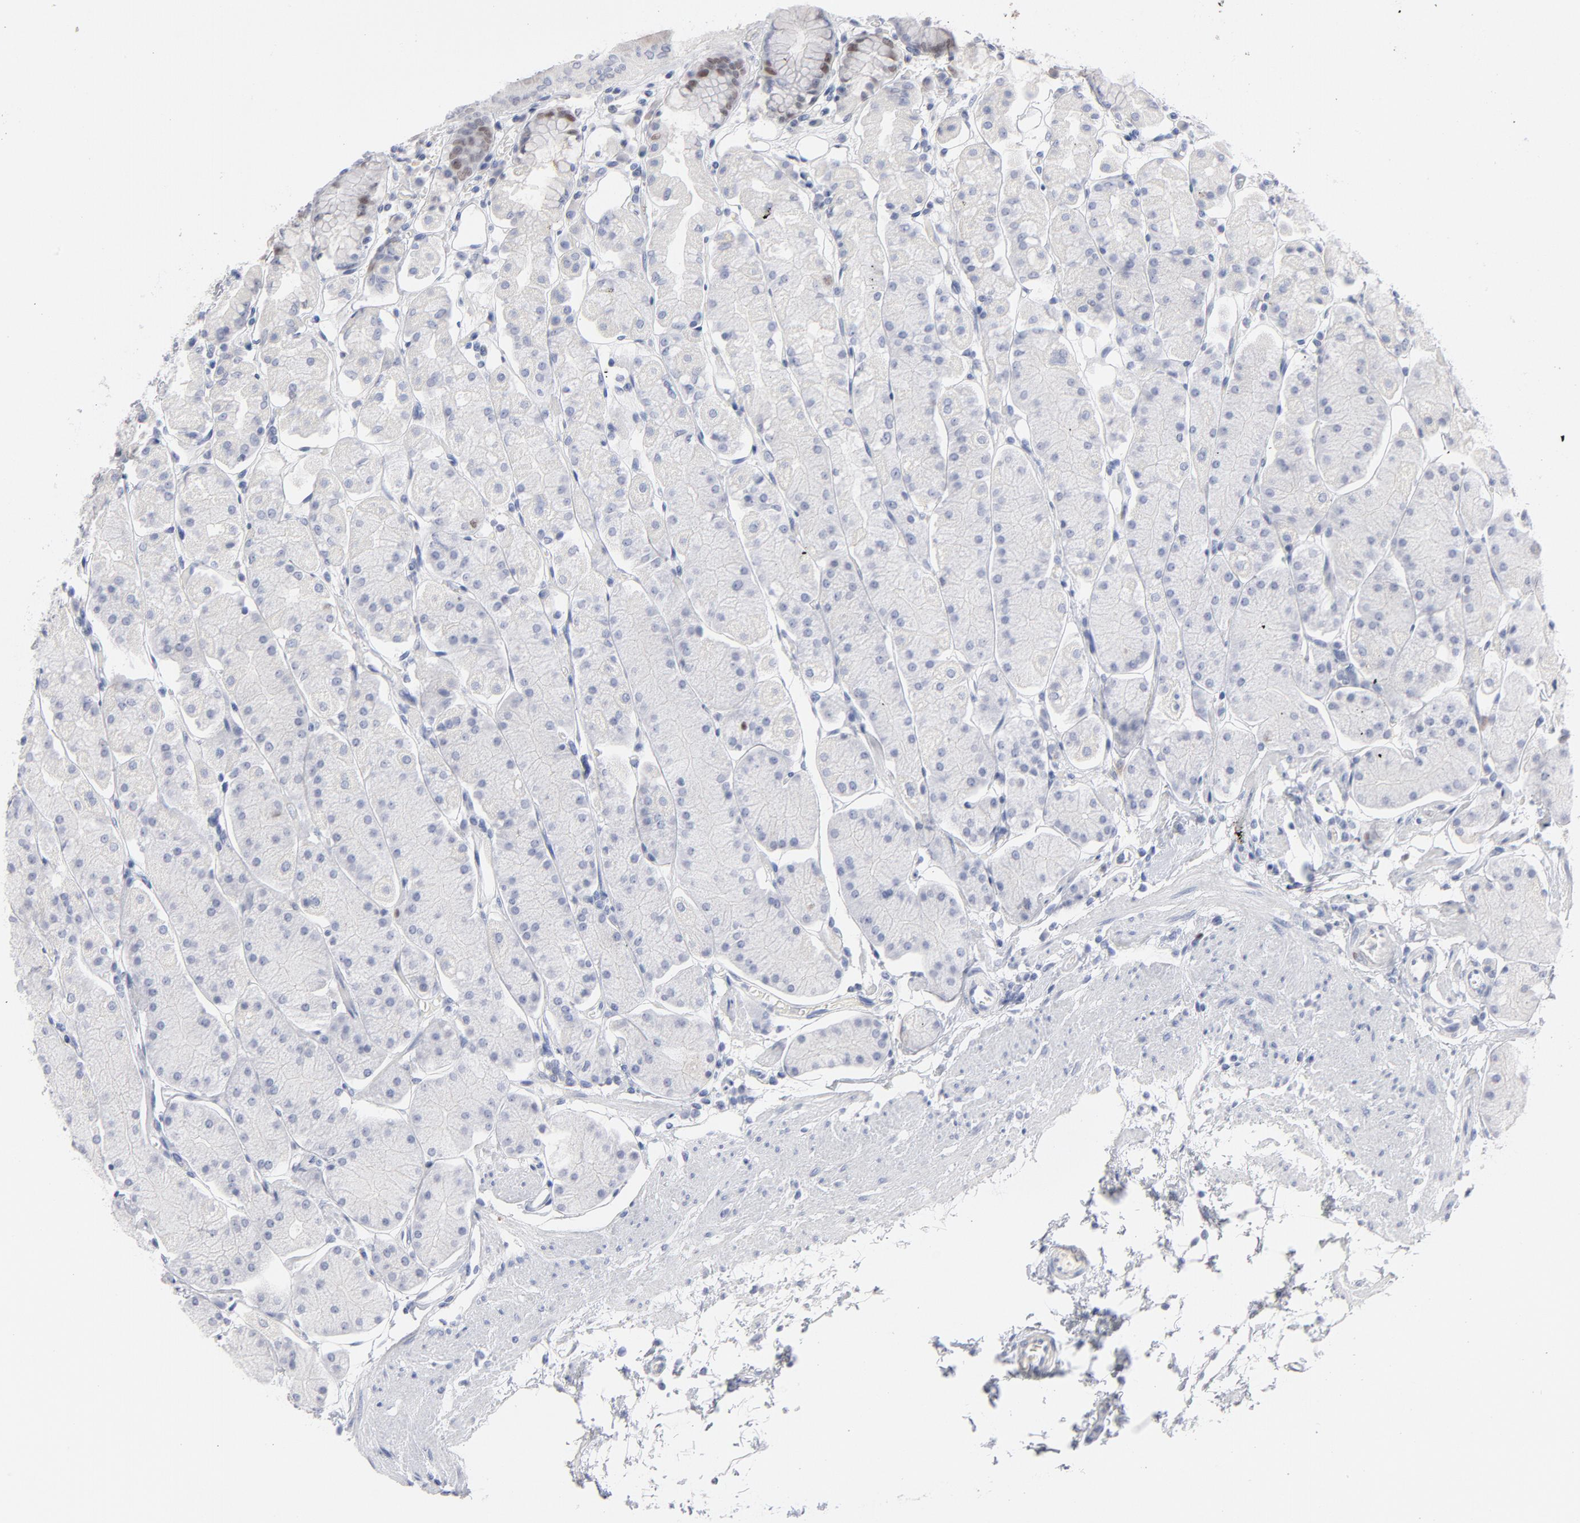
{"staining": {"intensity": "strong", "quantity": "<25%", "location": "nuclear"}, "tissue": "stomach", "cell_type": "Glandular cells", "image_type": "normal", "snomed": [{"axis": "morphology", "description": "Normal tissue, NOS"}, {"axis": "topography", "description": "Stomach, upper"}, {"axis": "topography", "description": "Stomach"}], "caption": "This image demonstrates benign stomach stained with IHC to label a protein in brown. The nuclear of glandular cells show strong positivity for the protein. Nuclei are counter-stained blue.", "gene": "MCM7", "patient": {"sex": "male", "age": 76}}